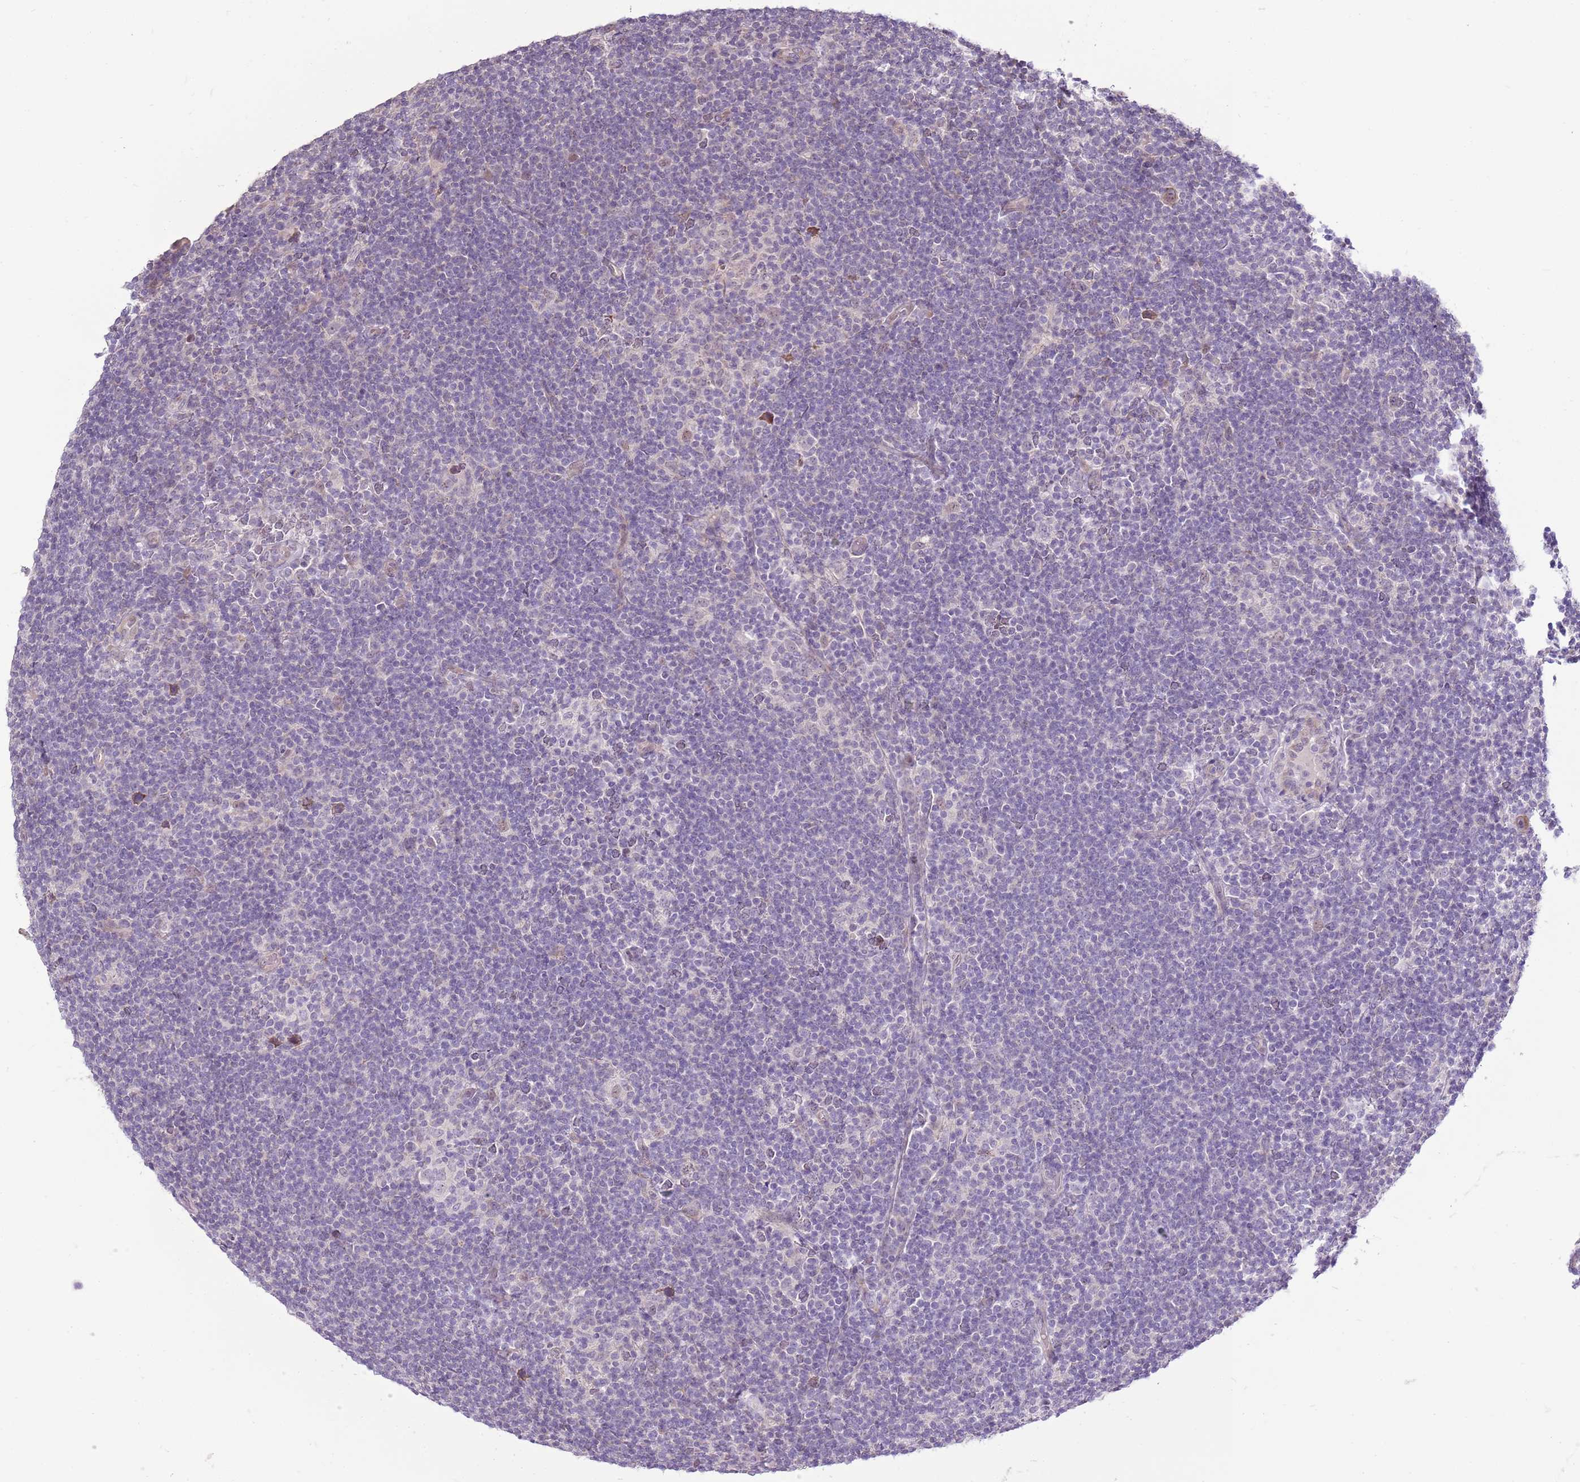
{"staining": {"intensity": "negative", "quantity": "none", "location": "none"}, "tissue": "lymphoma", "cell_type": "Tumor cells", "image_type": "cancer", "snomed": [{"axis": "morphology", "description": "Hodgkin's disease, NOS"}, {"axis": "topography", "description": "Lymph node"}], "caption": "High power microscopy histopathology image of an immunohistochemistry (IHC) micrograph of Hodgkin's disease, revealing no significant expression in tumor cells. Brightfield microscopy of IHC stained with DAB (3,3'-diaminobenzidine) (brown) and hematoxylin (blue), captured at high magnification.", "gene": "UGGT2", "patient": {"sex": "female", "age": 57}}